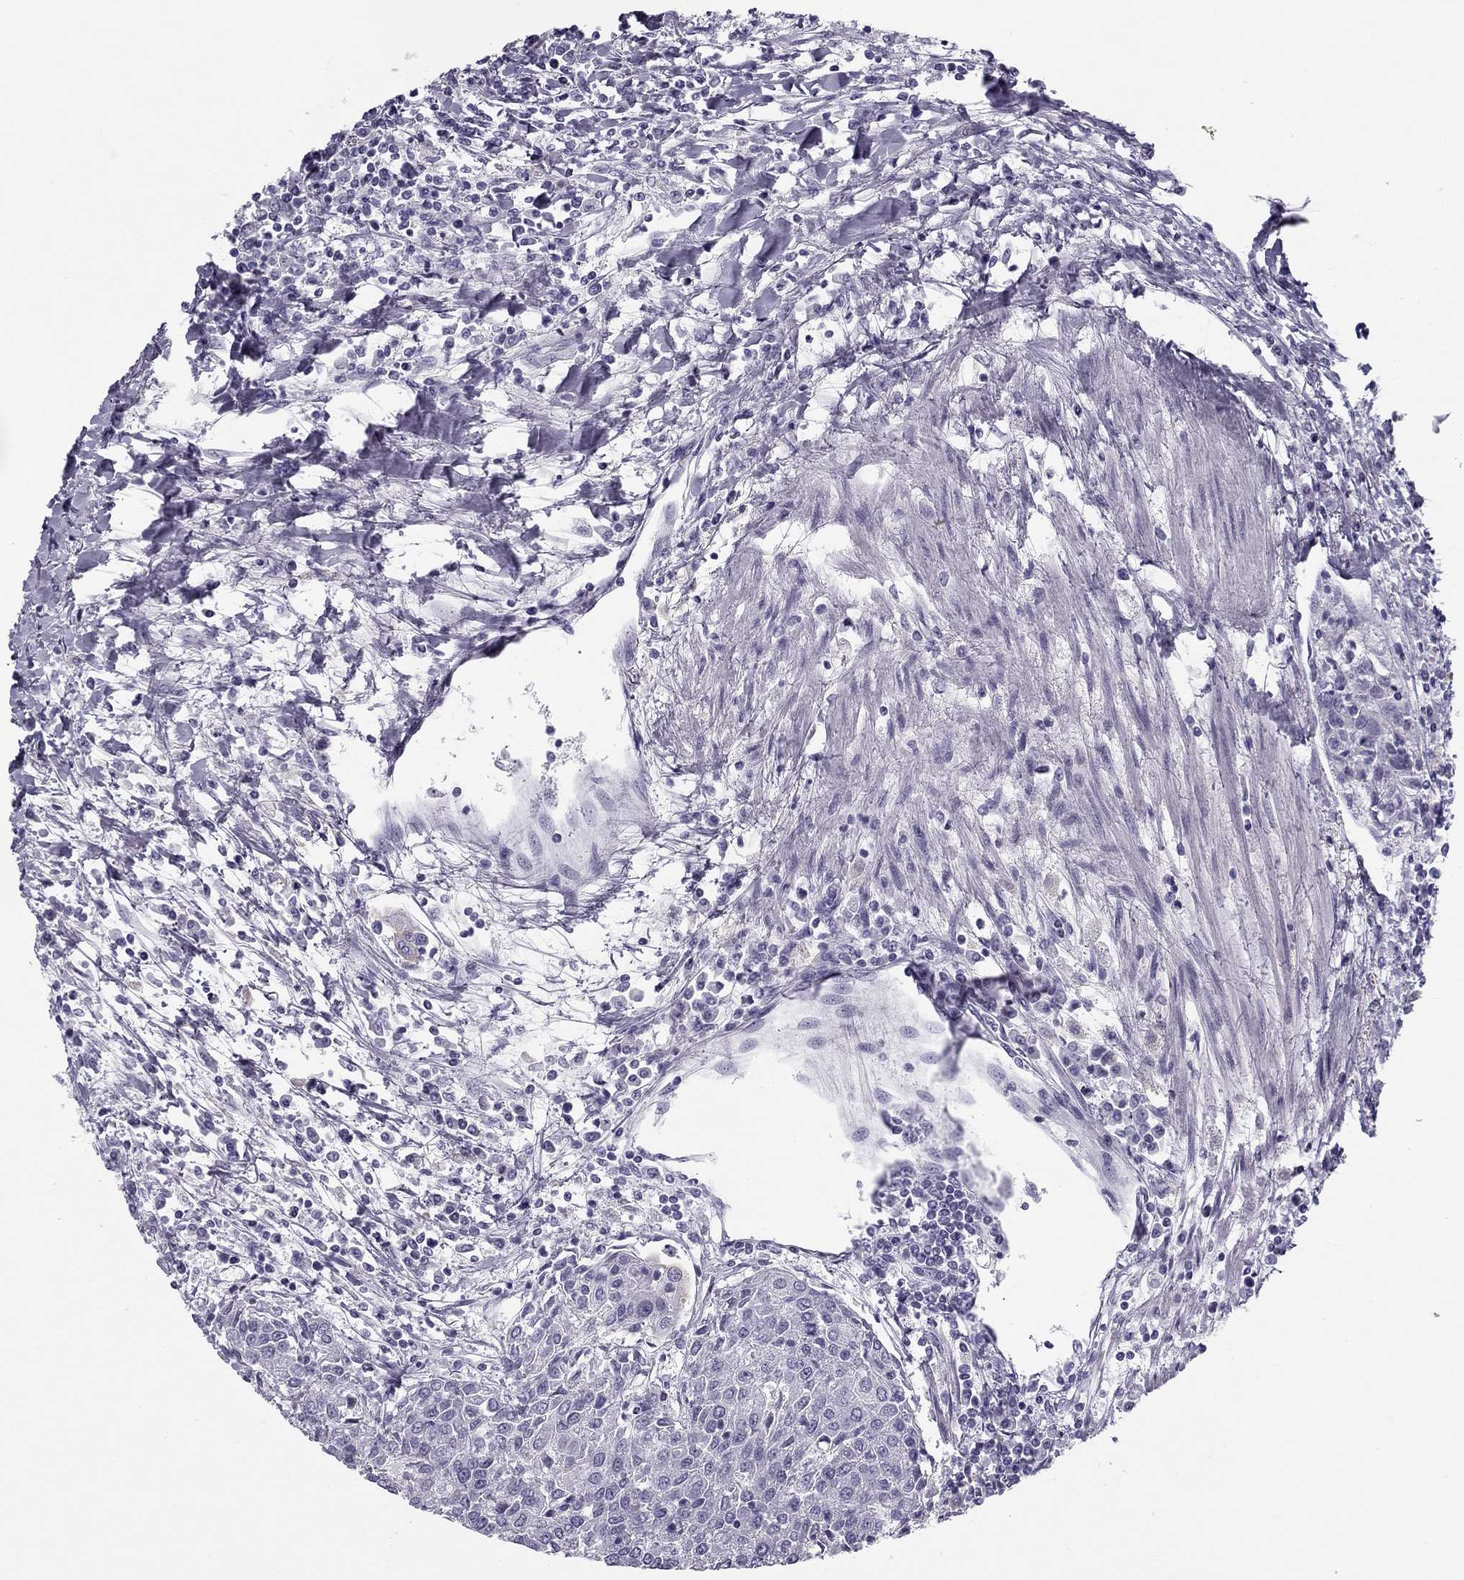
{"staining": {"intensity": "negative", "quantity": "none", "location": "none"}, "tissue": "urothelial cancer", "cell_type": "Tumor cells", "image_type": "cancer", "snomed": [{"axis": "morphology", "description": "Urothelial carcinoma, High grade"}, {"axis": "topography", "description": "Urinary bladder"}], "caption": "A histopathology image of high-grade urothelial carcinoma stained for a protein reveals no brown staining in tumor cells.", "gene": "MC5R", "patient": {"sex": "female", "age": 85}}